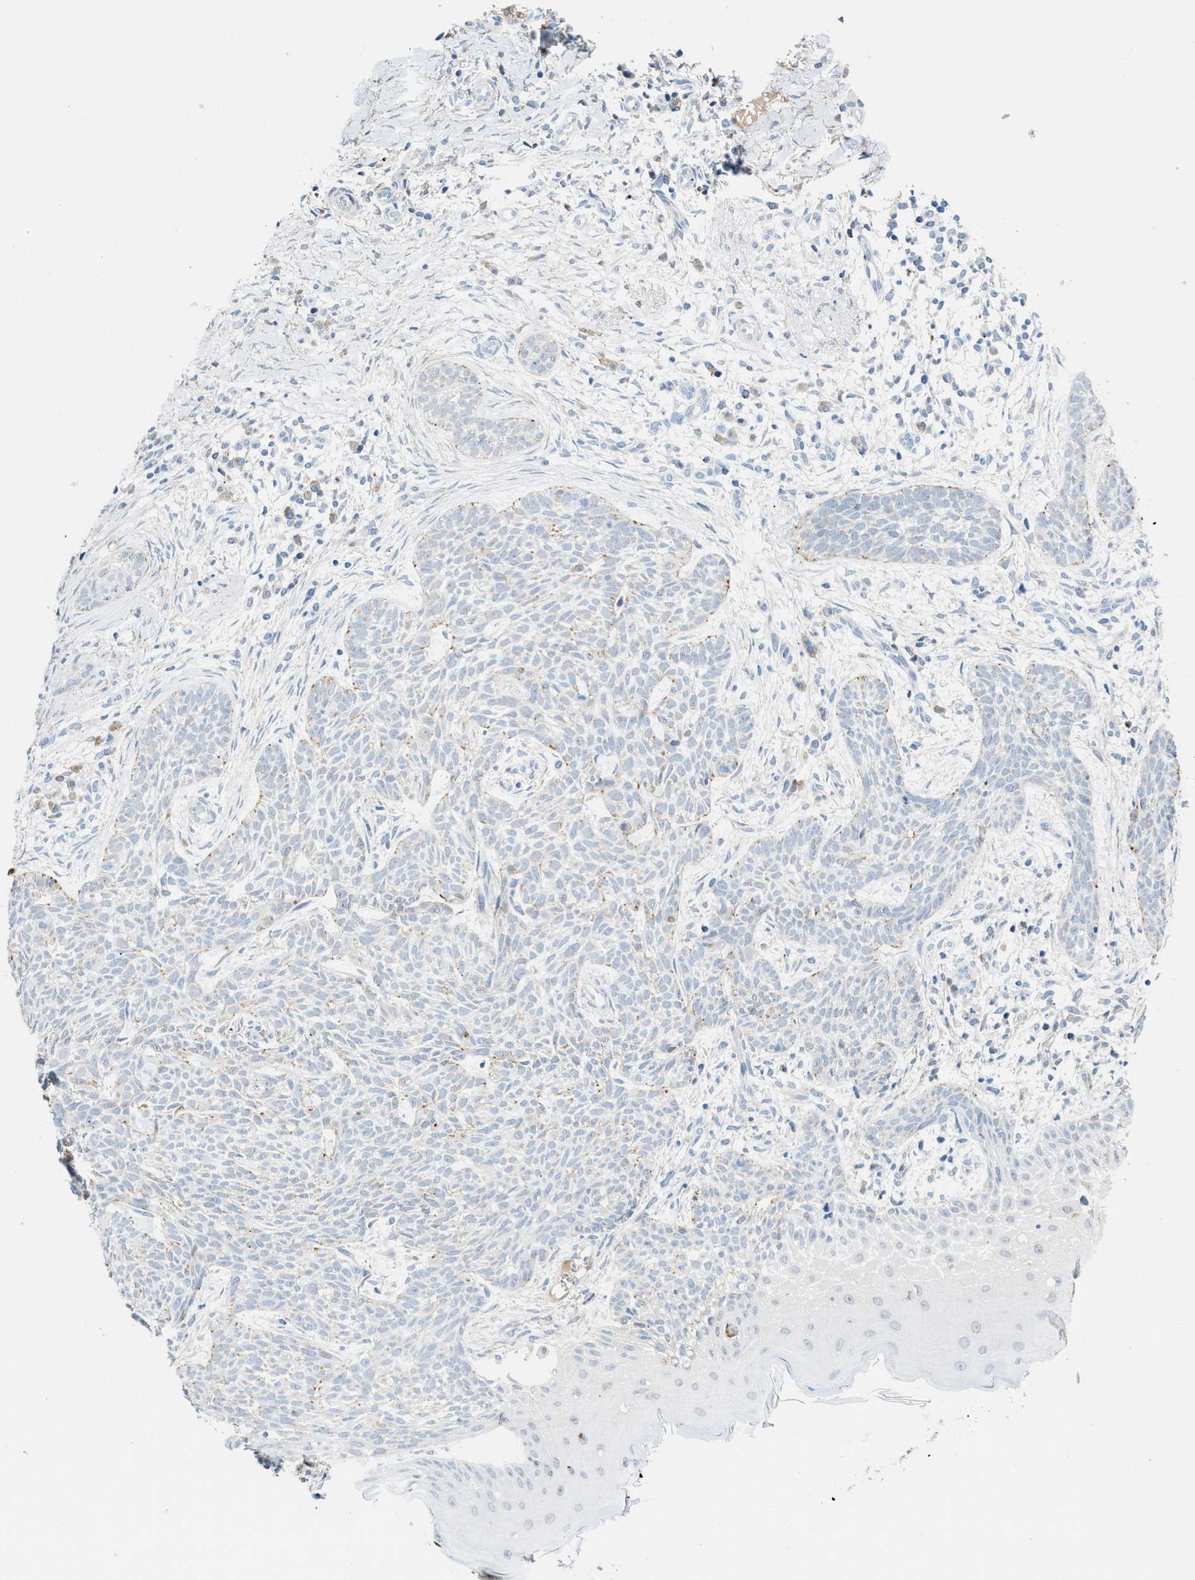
{"staining": {"intensity": "negative", "quantity": "none", "location": "none"}, "tissue": "skin cancer", "cell_type": "Tumor cells", "image_type": "cancer", "snomed": [{"axis": "morphology", "description": "Basal cell carcinoma"}, {"axis": "topography", "description": "Skin"}], "caption": "There is no significant positivity in tumor cells of basal cell carcinoma (skin).", "gene": "TSPAN3", "patient": {"sex": "female", "age": 59}}